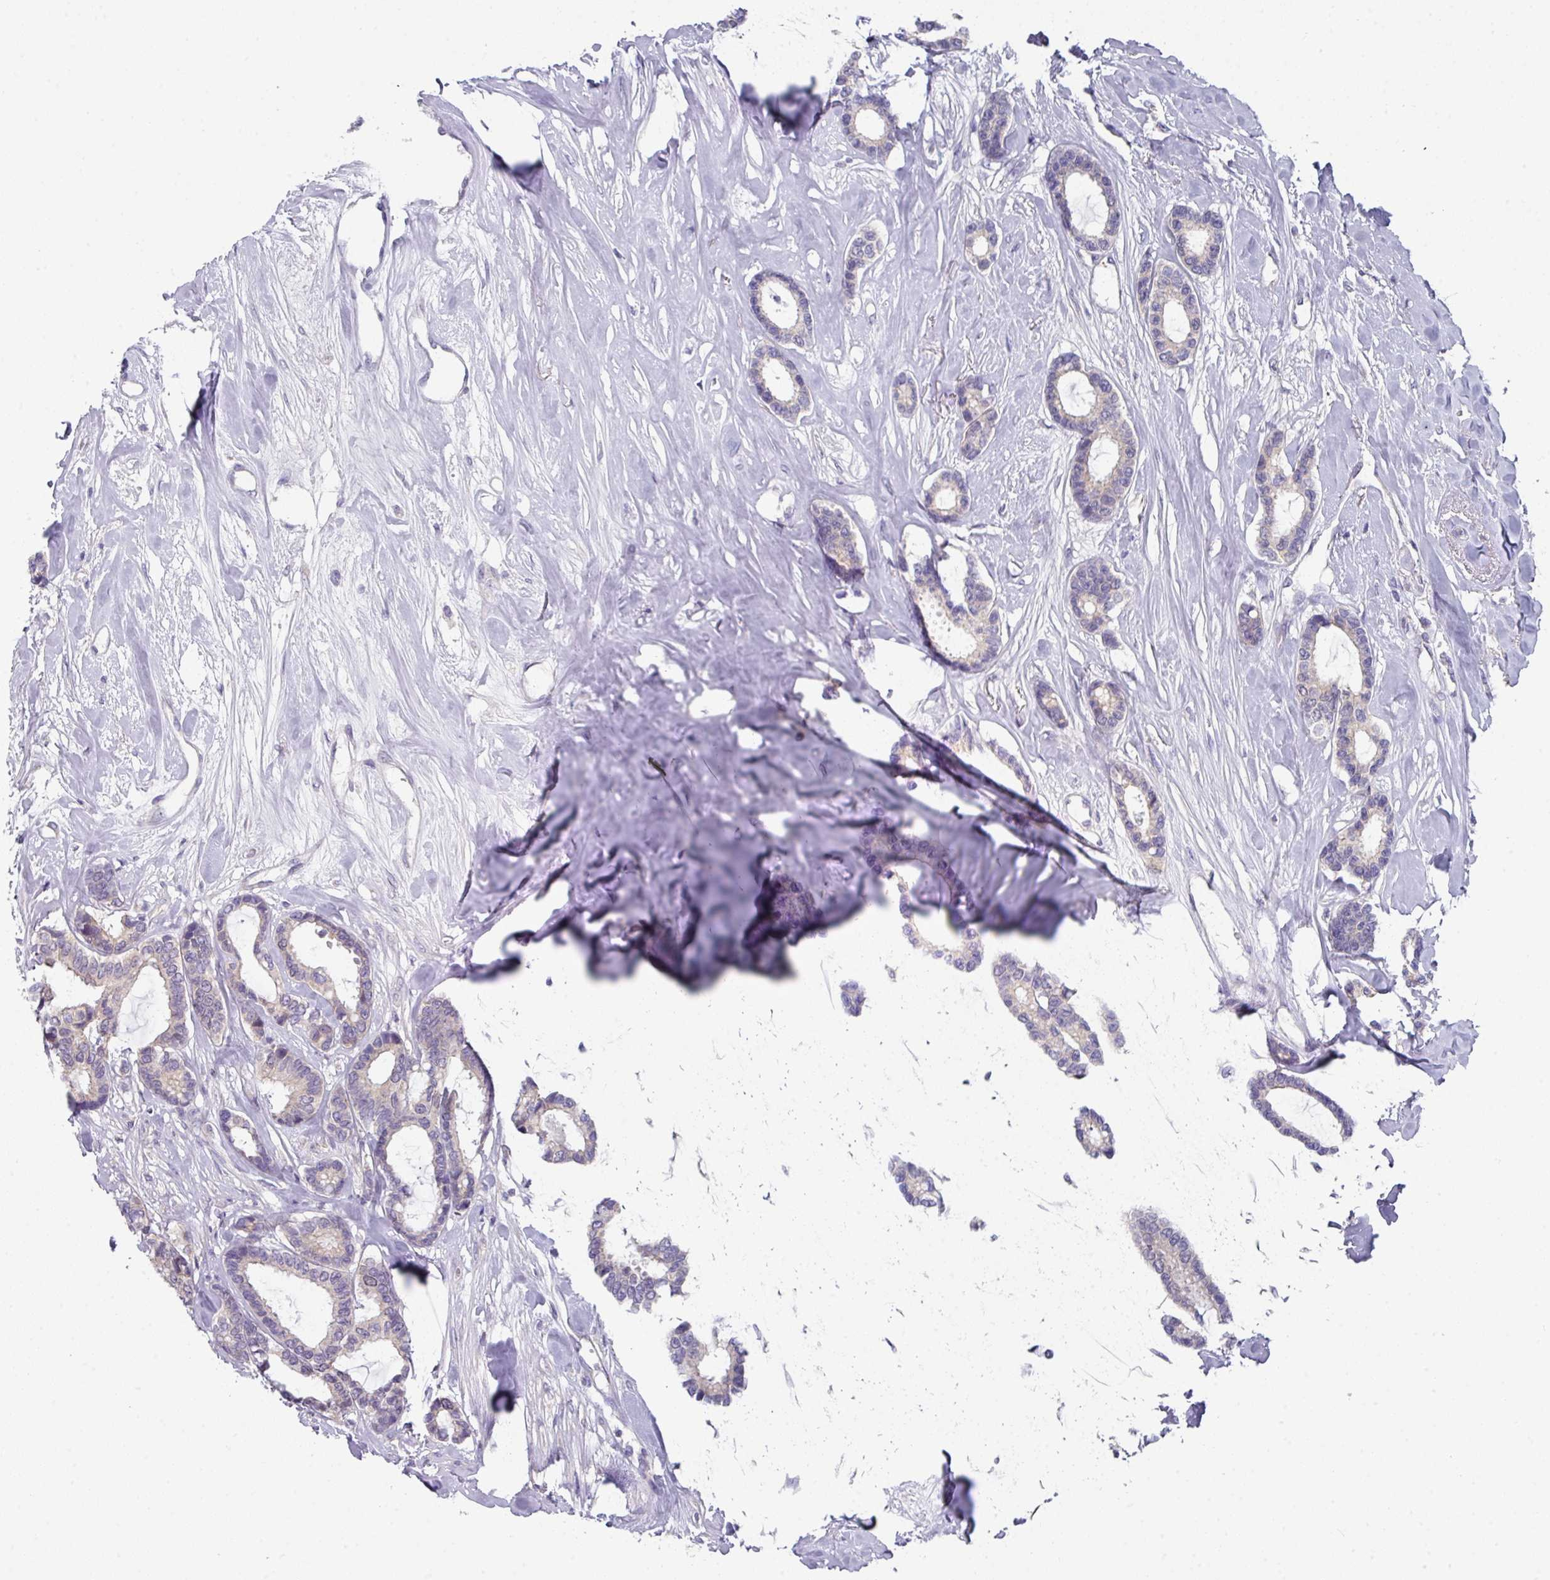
{"staining": {"intensity": "weak", "quantity": "25%-75%", "location": "cytoplasmic/membranous"}, "tissue": "breast cancer", "cell_type": "Tumor cells", "image_type": "cancer", "snomed": [{"axis": "morphology", "description": "Duct carcinoma"}, {"axis": "topography", "description": "Breast"}], "caption": "A micrograph showing weak cytoplasmic/membranous positivity in approximately 25%-75% of tumor cells in breast cancer (infiltrating ductal carcinoma), as visualized by brown immunohistochemical staining.", "gene": "DCAF12L2", "patient": {"sex": "female", "age": 87}}